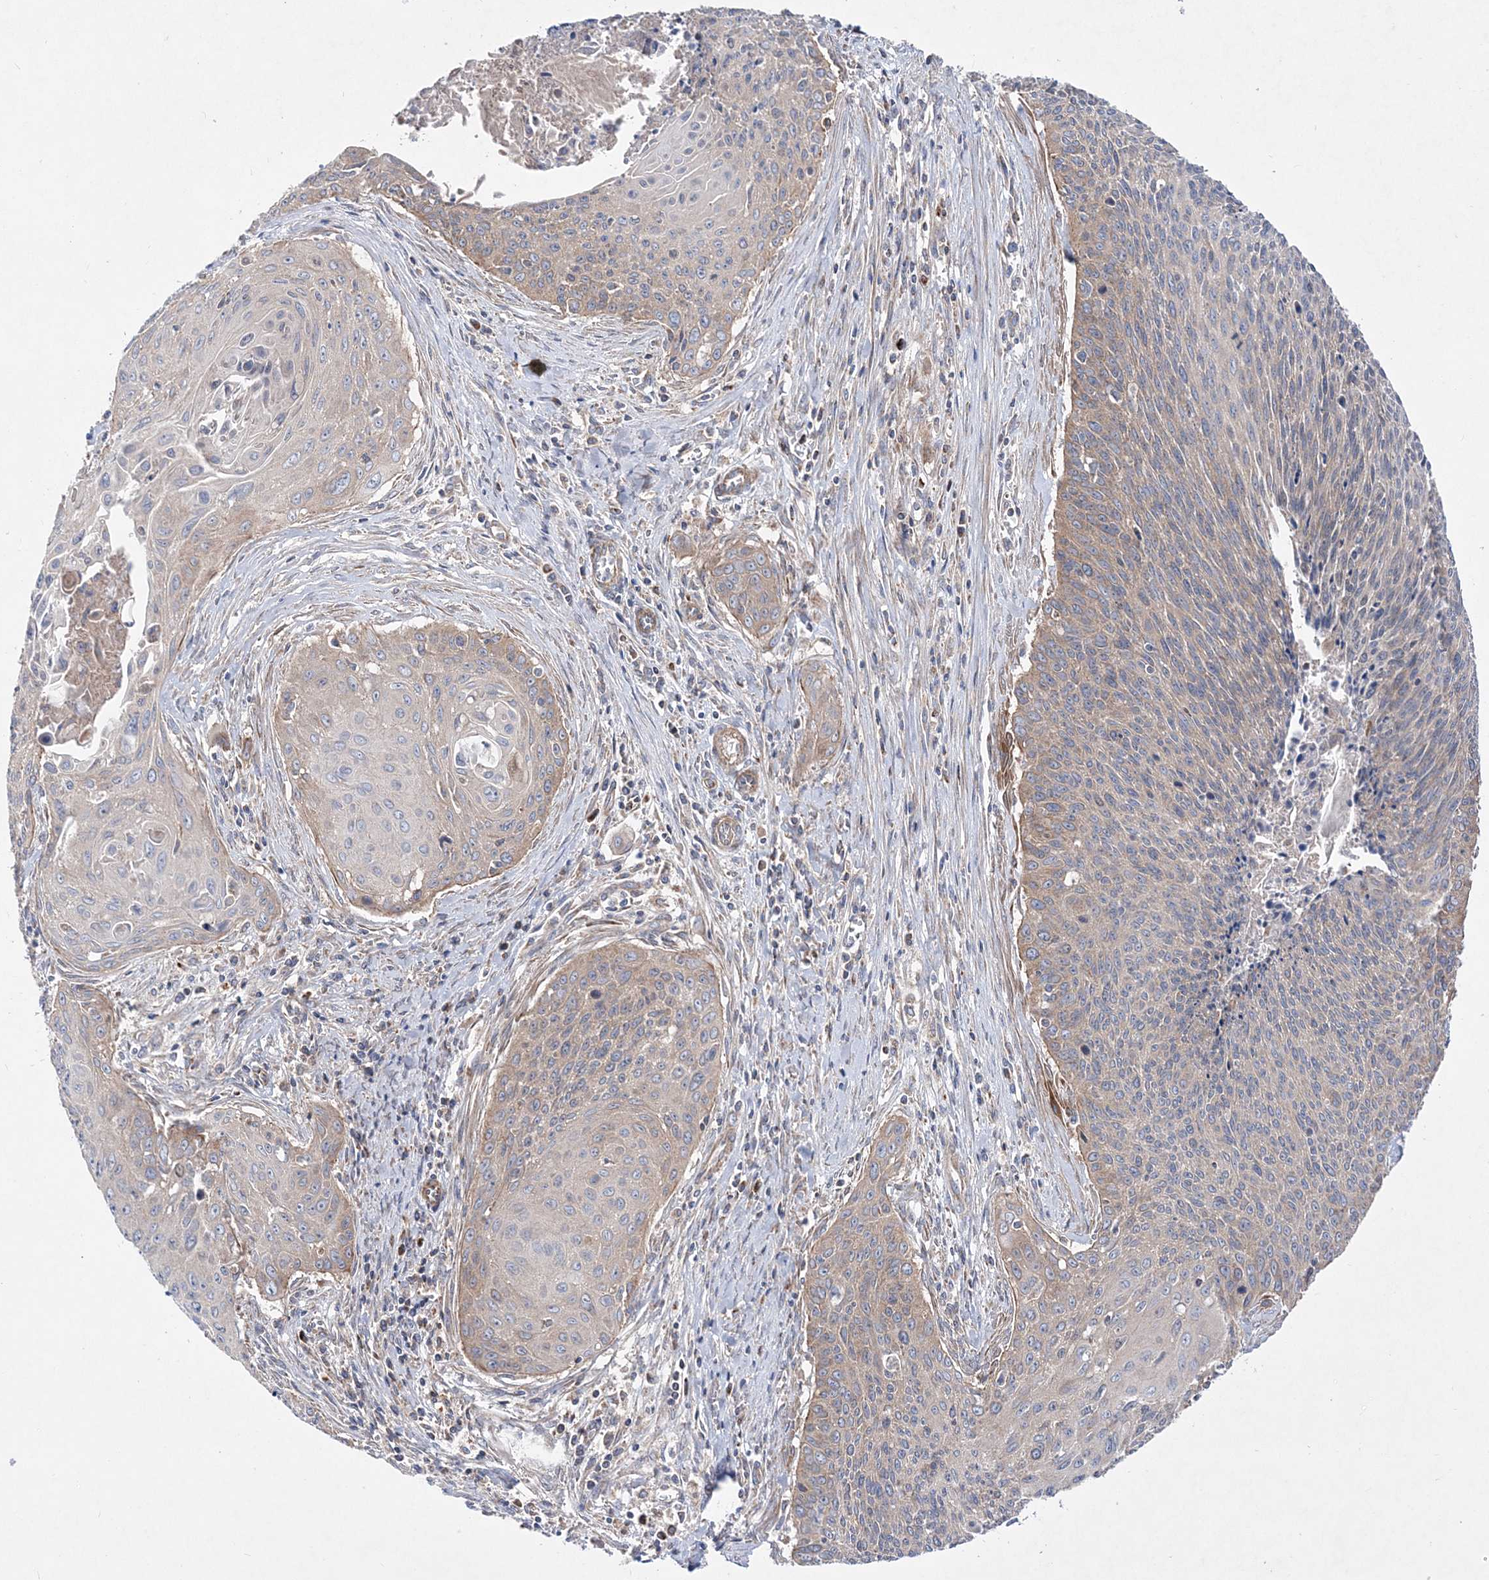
{"staining": {"intensity": "moderate", "quantity": "25%-75%", "location": "cytoplasmic/membranous"}, "tissue": "cervical cancer", "cell_type": "Tumor cells", "image_type": "cancer", "snomed": [{"axis": "morphology", "description": "Squamous cell carcinoma, NOS"}, {"axis": "topography", "description": "Cervix"}], "caption": "Cervical squamous cell carcinoma stained with immunohistochemistry demonstrates moderate cytoplasmic/membranous positivity in approximately 25%-75% of tumor cells. The protein is stained brown, and the nuclei are stained in blue (DAB IHC with brightfield microscopy, high magnification).", "gene": "NGLY1", "patient": {"sex": "female", "age": 55}}